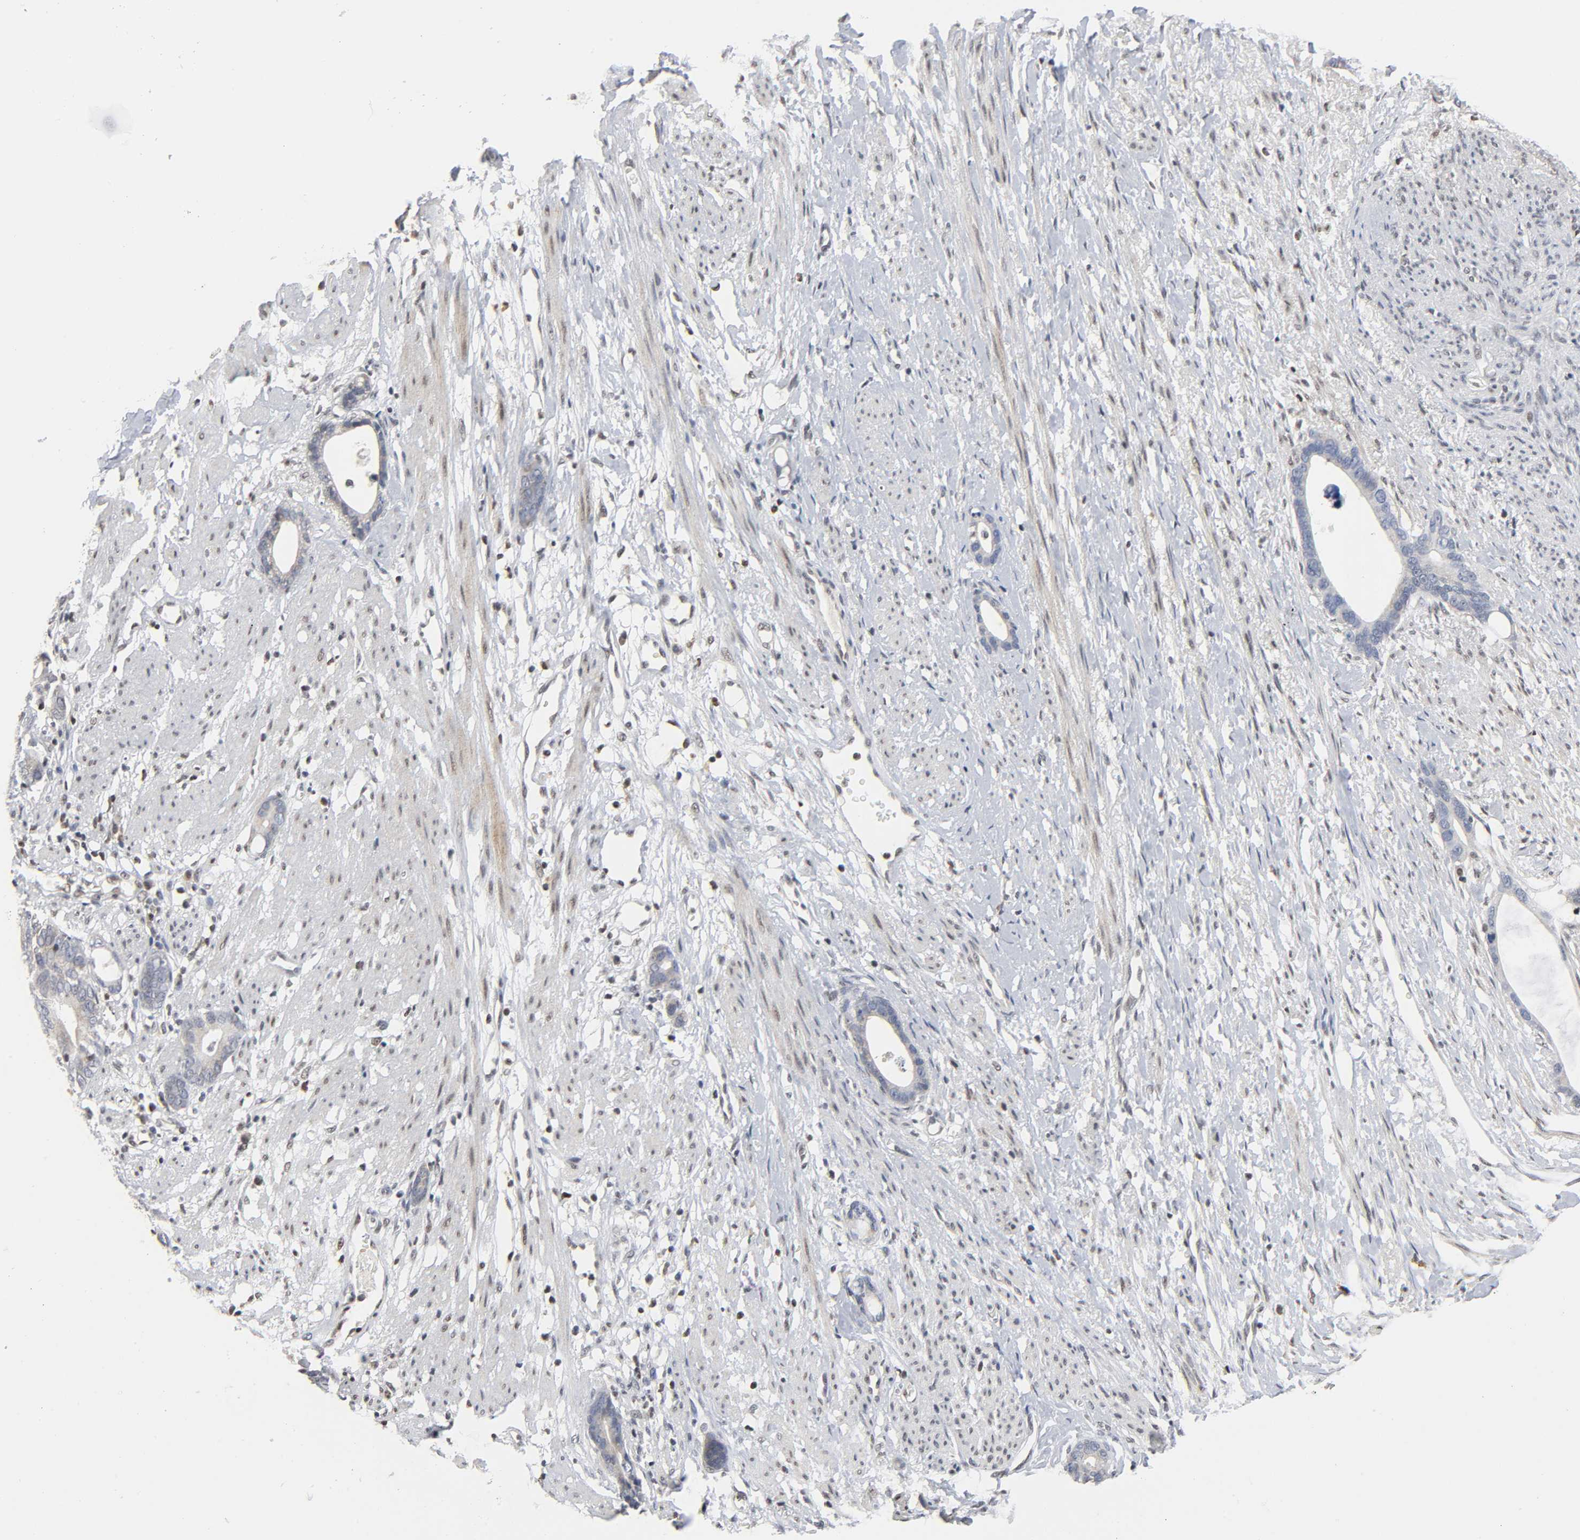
{"staining": {"intensity": "negative", "quantity": "none", "location": "none"}, "tissue": "stomach cancer", "cell_type": "Tumor cells", "image_type": "cancer", "snomed": [{"axis": "morphology", "description": "Adenocarcinoma, NOS"}, {"axis": "topography", "description": "Stomach"}], "caption": "A histopathology image of adenocarcinoma (stomach) stained for a protein exhibits no brown staining in tumor cells.", "gene": "KAT2B", "patient": {"sex": "female", "age": 75}}